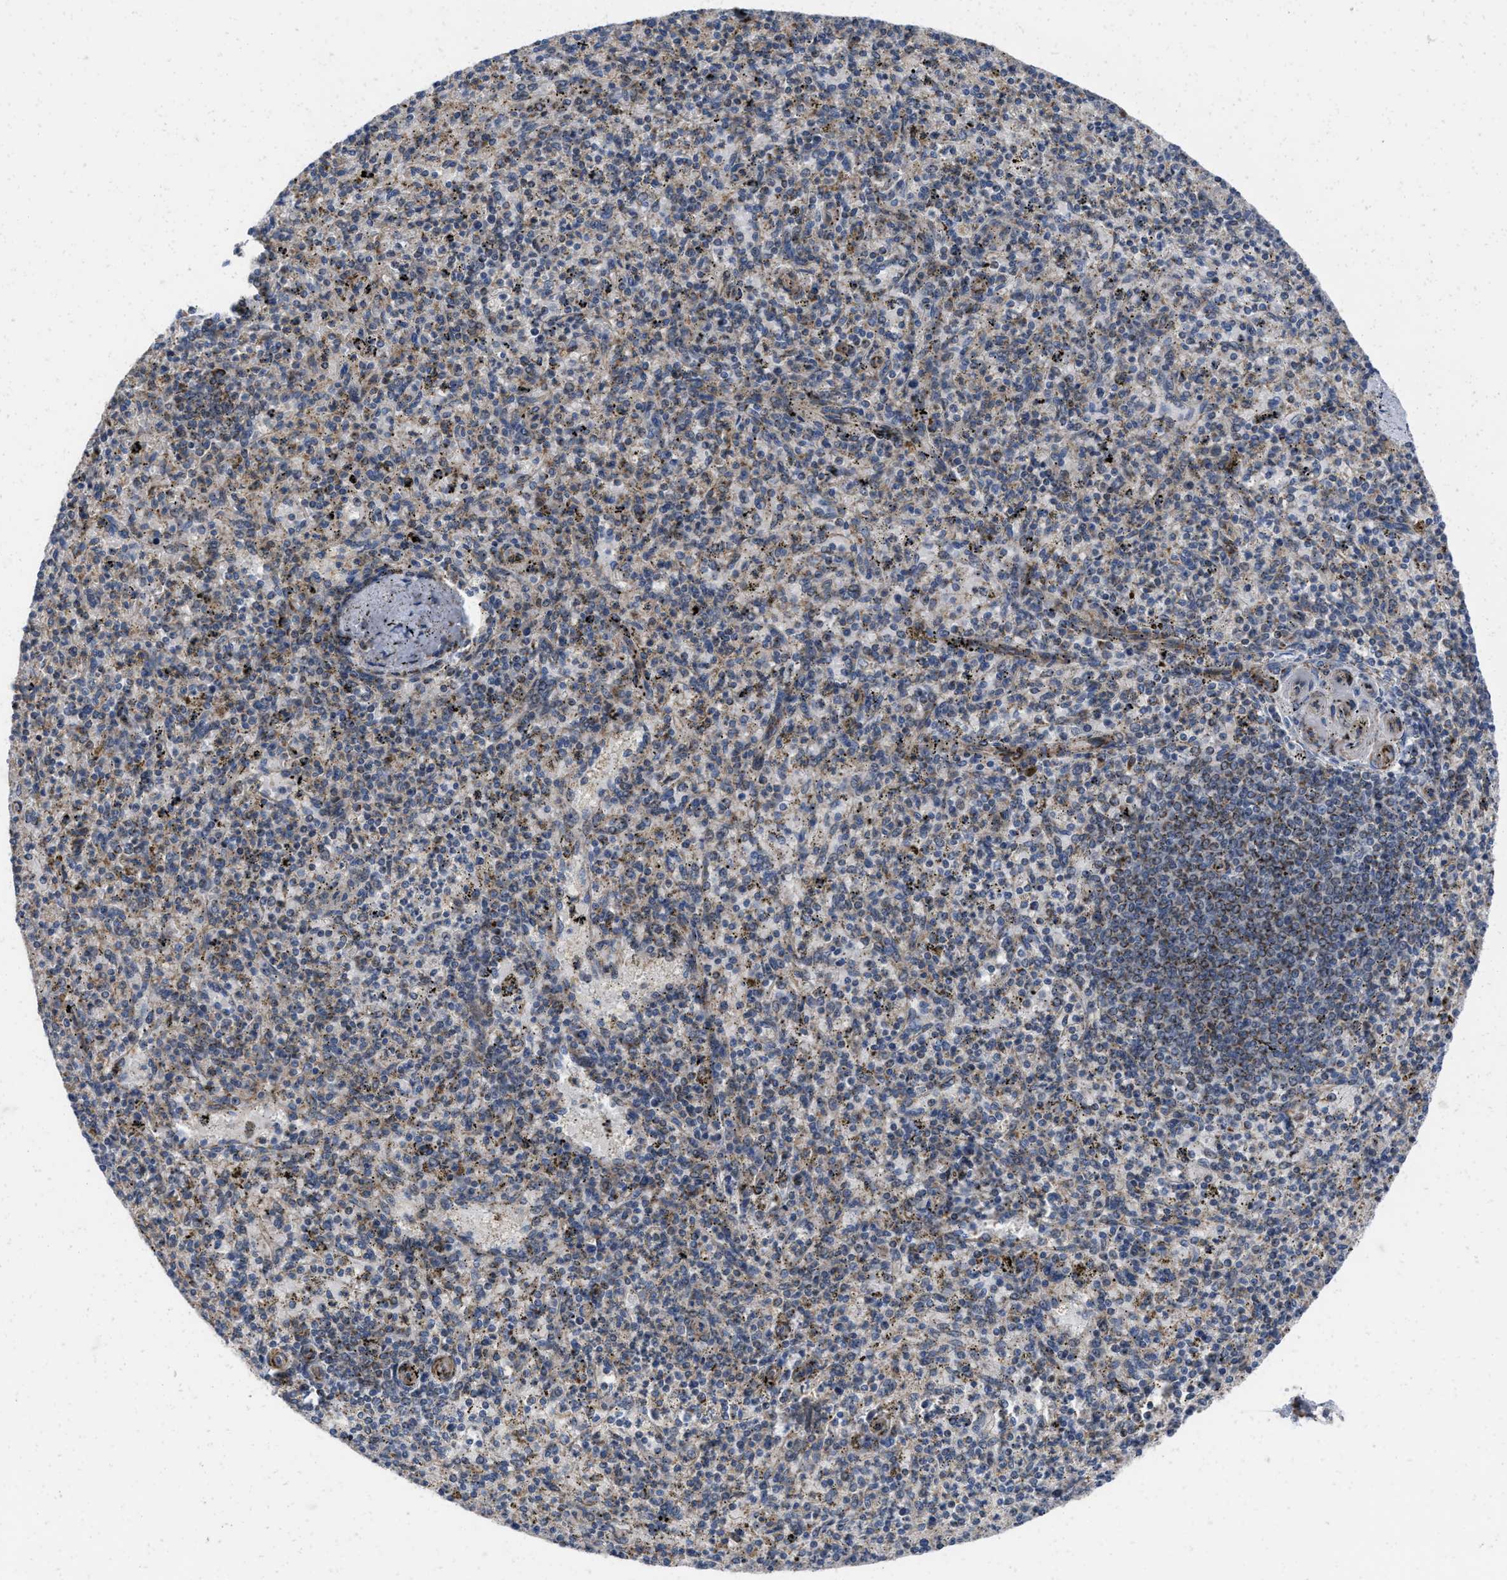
{"staining": {"intensity": "negative", "quantity": "none", "location": "none"}, "tissue": "spleen", "cell_type": "Cells in red pulp", "image_type": "normal", "snomed": [{"axis": "morphology", "description": "Normal tissue, NOS"}, {"axis": "topography", "description": "Spleen"}], "caption": "The immunohistochemistry (IHC) image has no significant expression in cells in red pulp of spleen.", "gene": "AKAP1", "patient": {"sex": "male", "age": 72}}